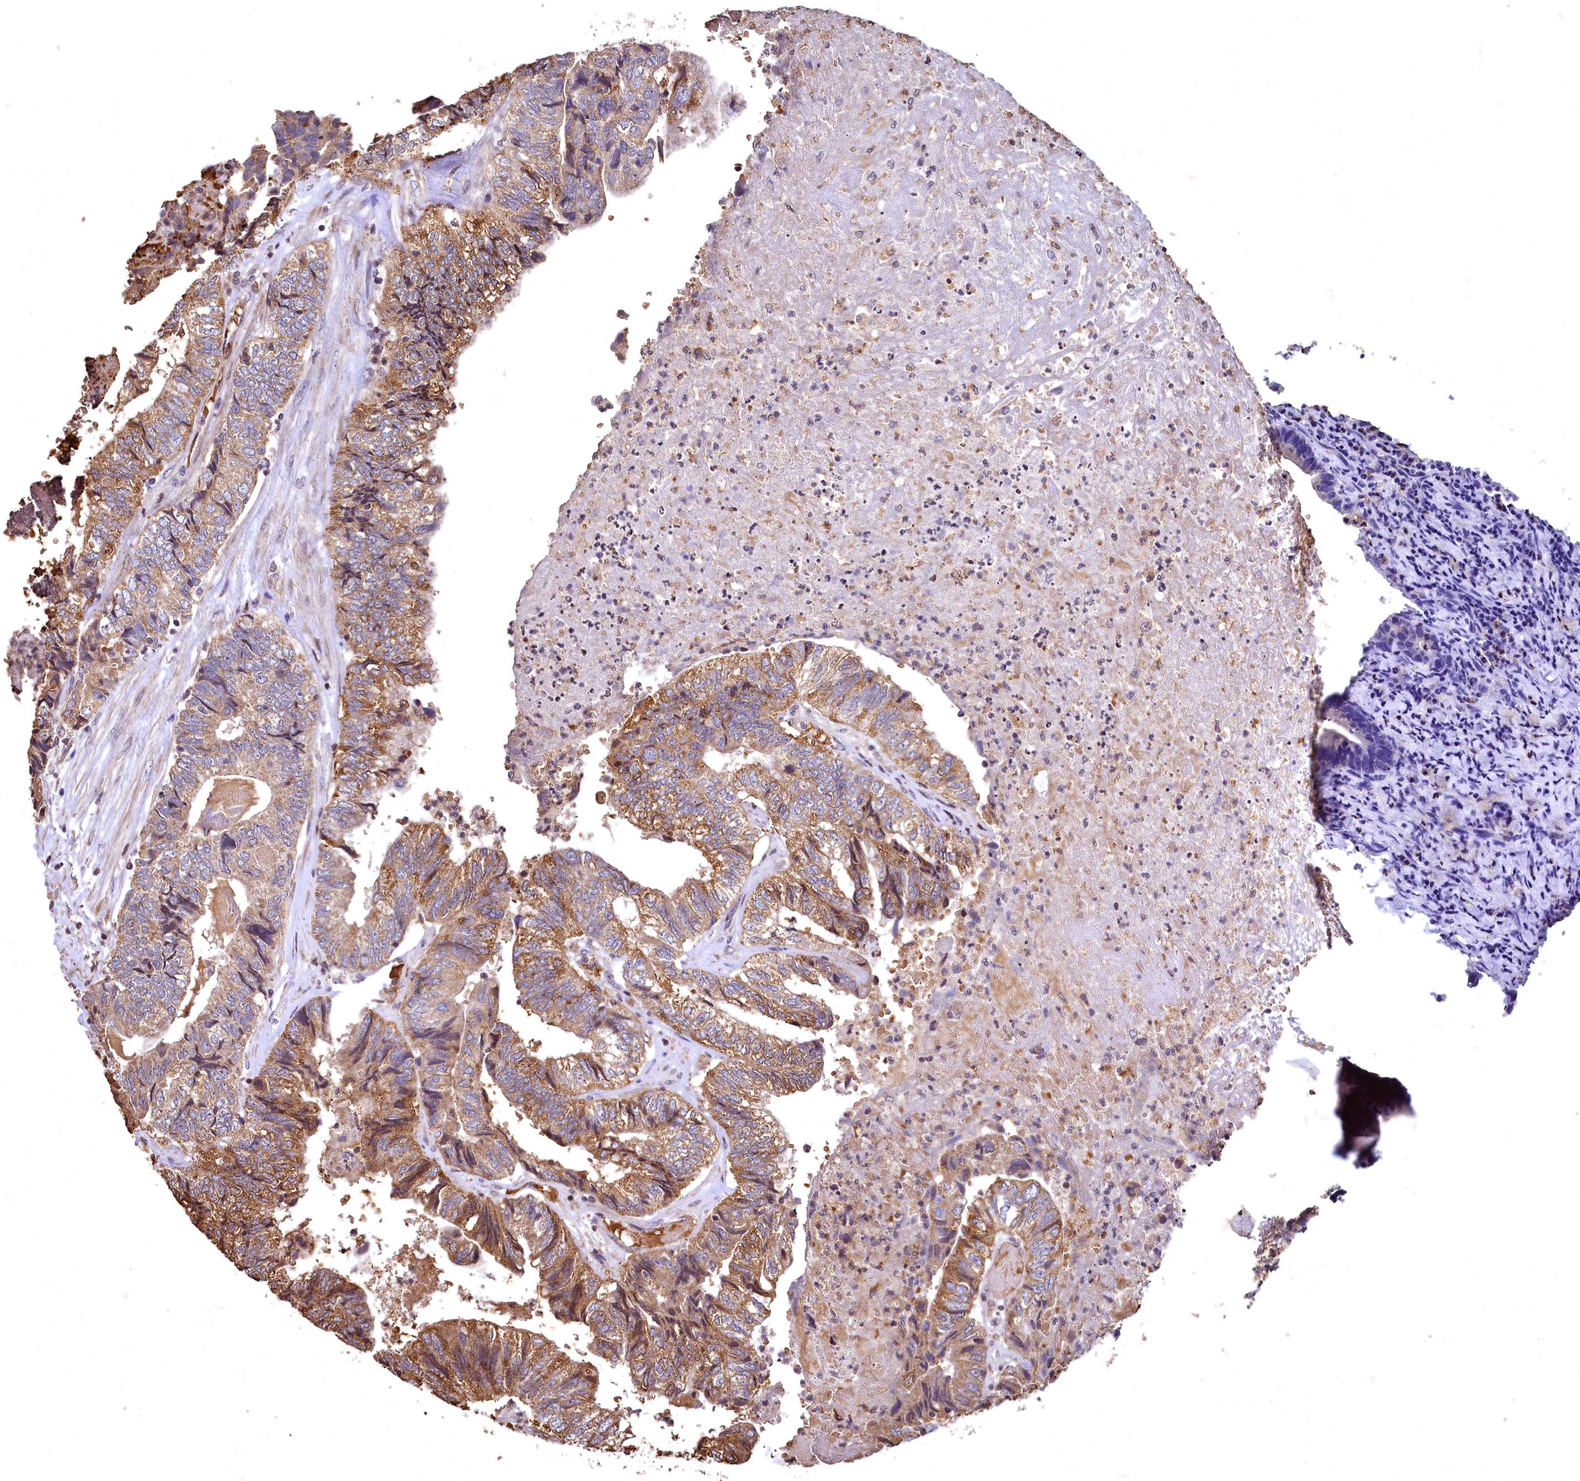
{"staining": {"intensity": "moderate", "quantity": ">75%", "location": "cytoplasmic/membranous"}, "tissue": "colorectal cancer", "cell_type": "Tumor cells", "image_type": "cancer", "snomed": [{"axis": "morphology", "description": "Adenocarcinoma, NOS"}, {"axis": "topography", "description": "Colon"}], "caption": "IHC staining of adenocarcinoma (colorectal), which displays medium levels of moderate cytoplasmic/membranous expression in approximately >75% of tumor cells indicating moderate cytoplasmic/membranous protein staining. The staining was performed using DAB (3,3'-diaminobenzidine) (brown) for protein detection and nuclei were counterstained in hematoxylin (blue).", "gene": "SPTA1", "patient": {"sex": "female", "age": 67}}